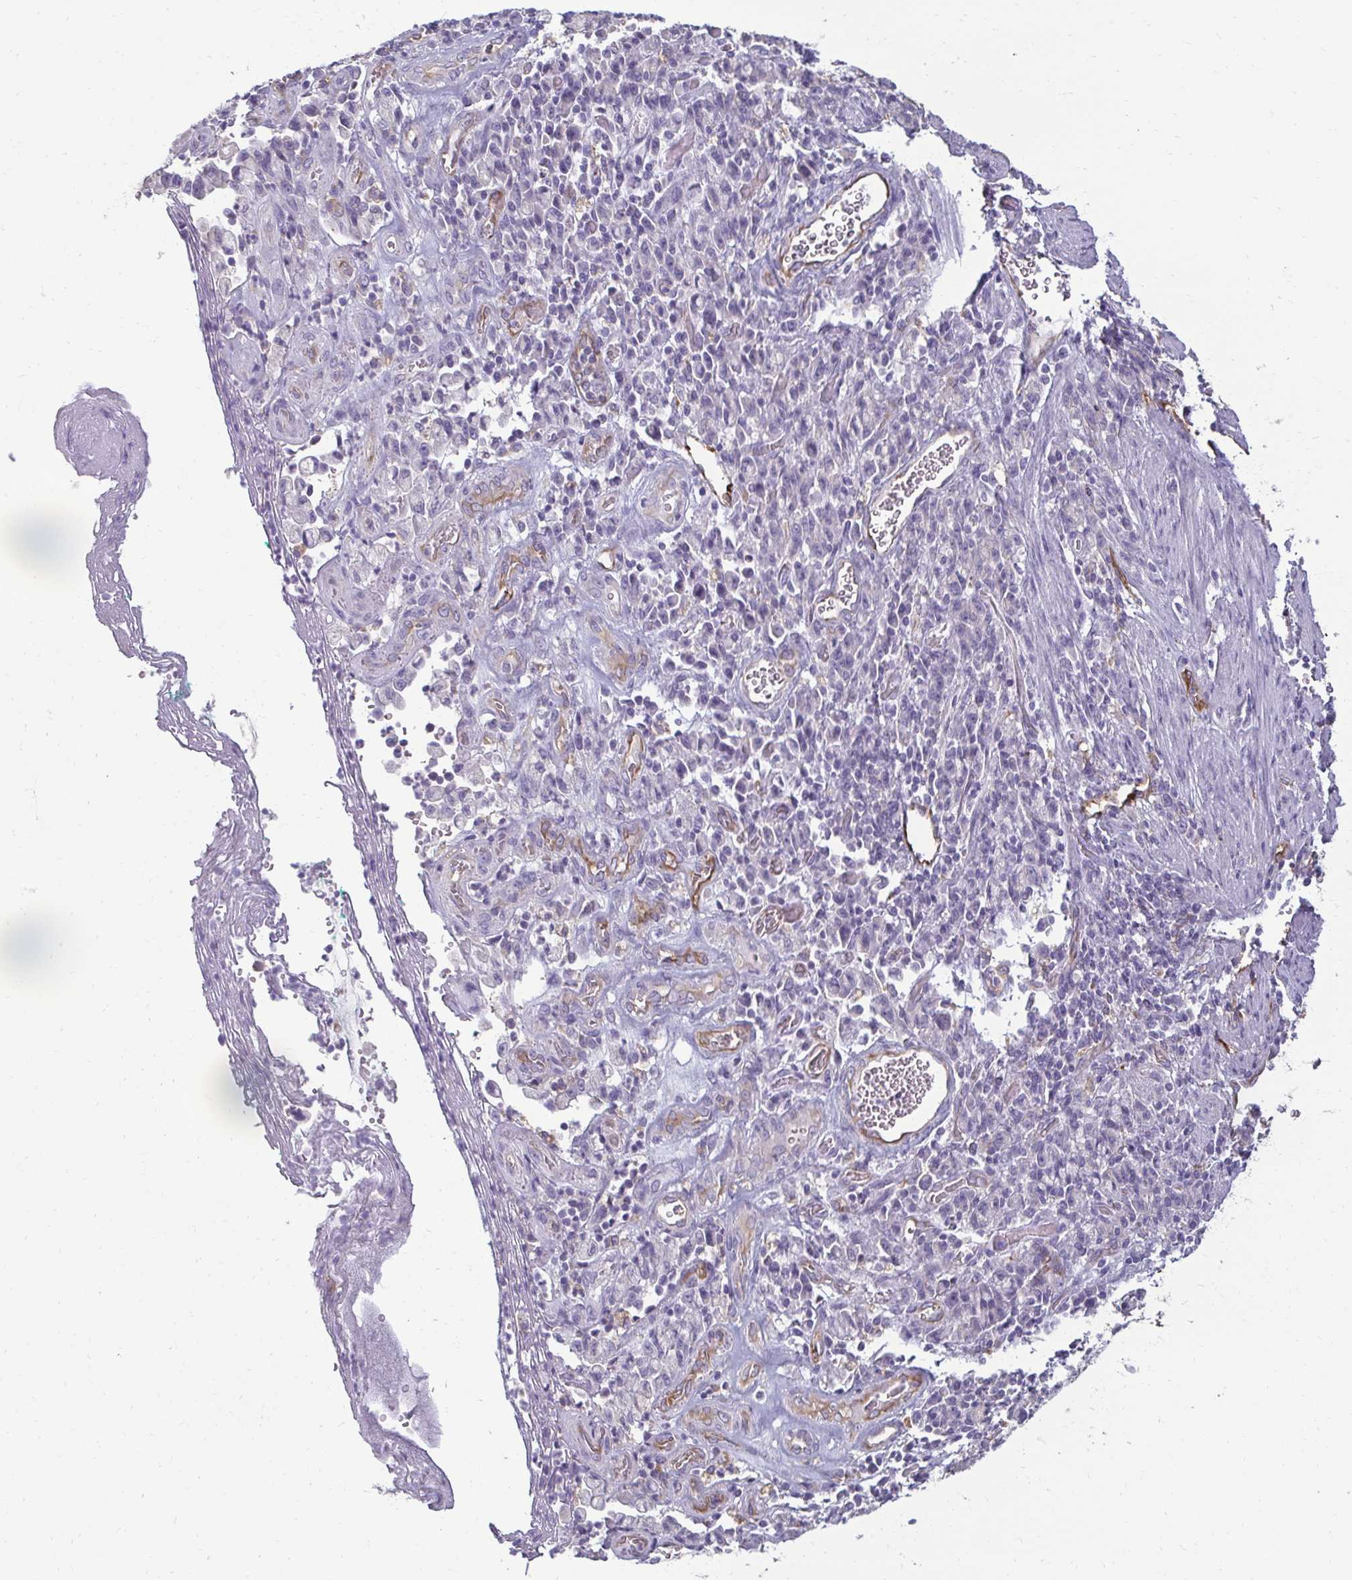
{"staining": {"intensity": "negative", "quantity": "none", "location": "none"}, "tissue": "stomach cancer", "cell_type": "Tumor cells", "image_type": "cancer", "snomed": [{"axis": "morphology", "description": "Adenocarcinoma, NOS"}, {"axis": "topography", "description": "Stomach"}], "caption": "Tumor cells show no significant protein staining in stomach cancer.", "gene": "PDE2A", "patient": {"sex": "male", "age": 77}}